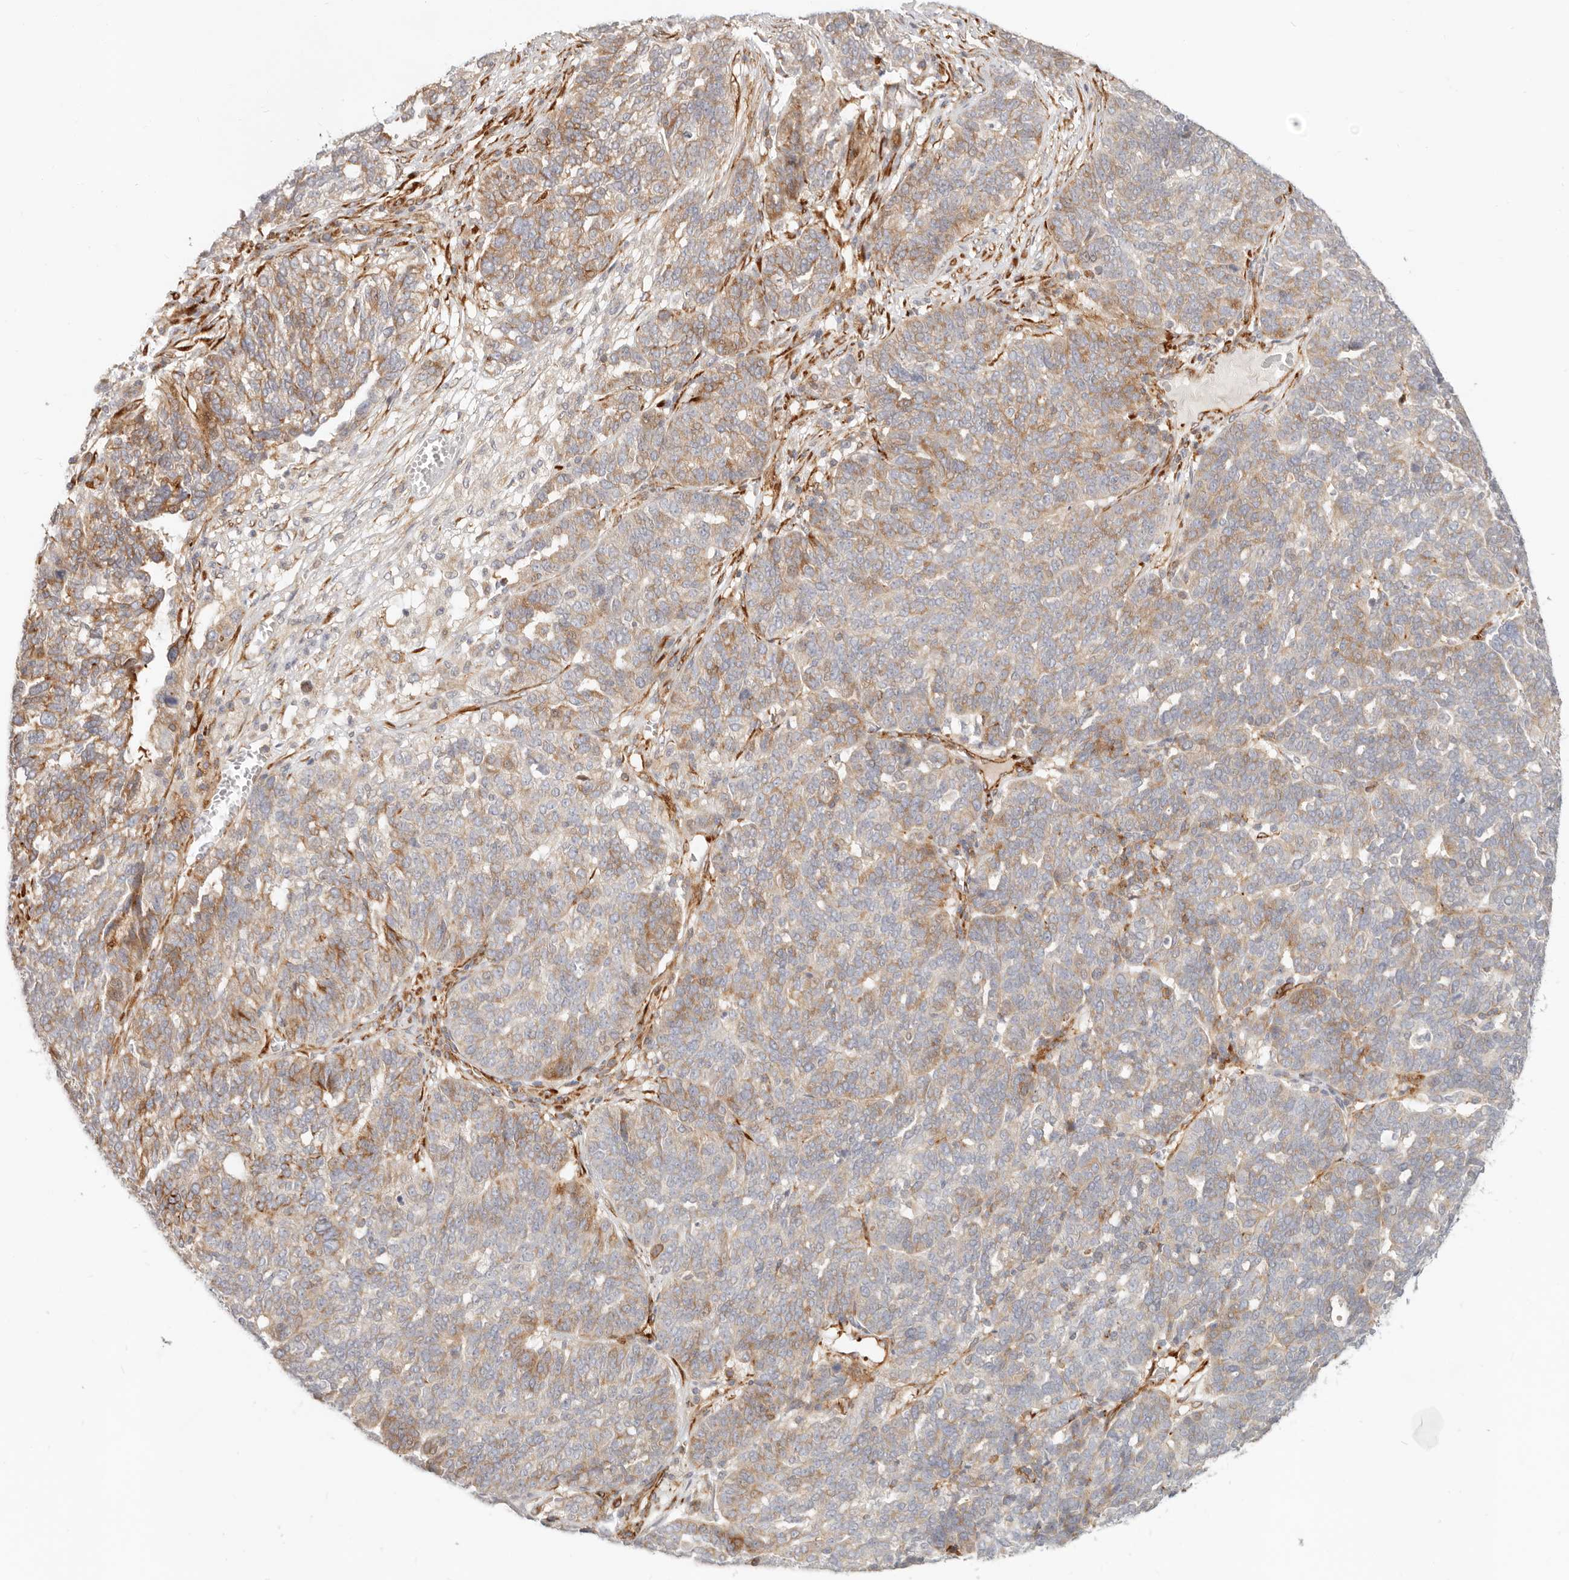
{"staining": {"intensity": "moderate", "quantity": ">75%", "location": "cytoplasmic/membranous"}, "tissue": "ovarian cancer", "cell_type": "Tumor cells", "image_type": "cancer", "snomed": [{"axis": "morphology", "description": "Cystadenocarcinoma, serous, NOS"}, {"axis": "topography", "description": "Ovary"}], "caption": "This micrograph exhibits immunohistochemistry staining of ovarian cancer, with medium moderate cytoplasmic/membranous staining in about >75% of tumor cells.", "gene": "SASS6", "patient": {"sex": "female", "age": 59}}